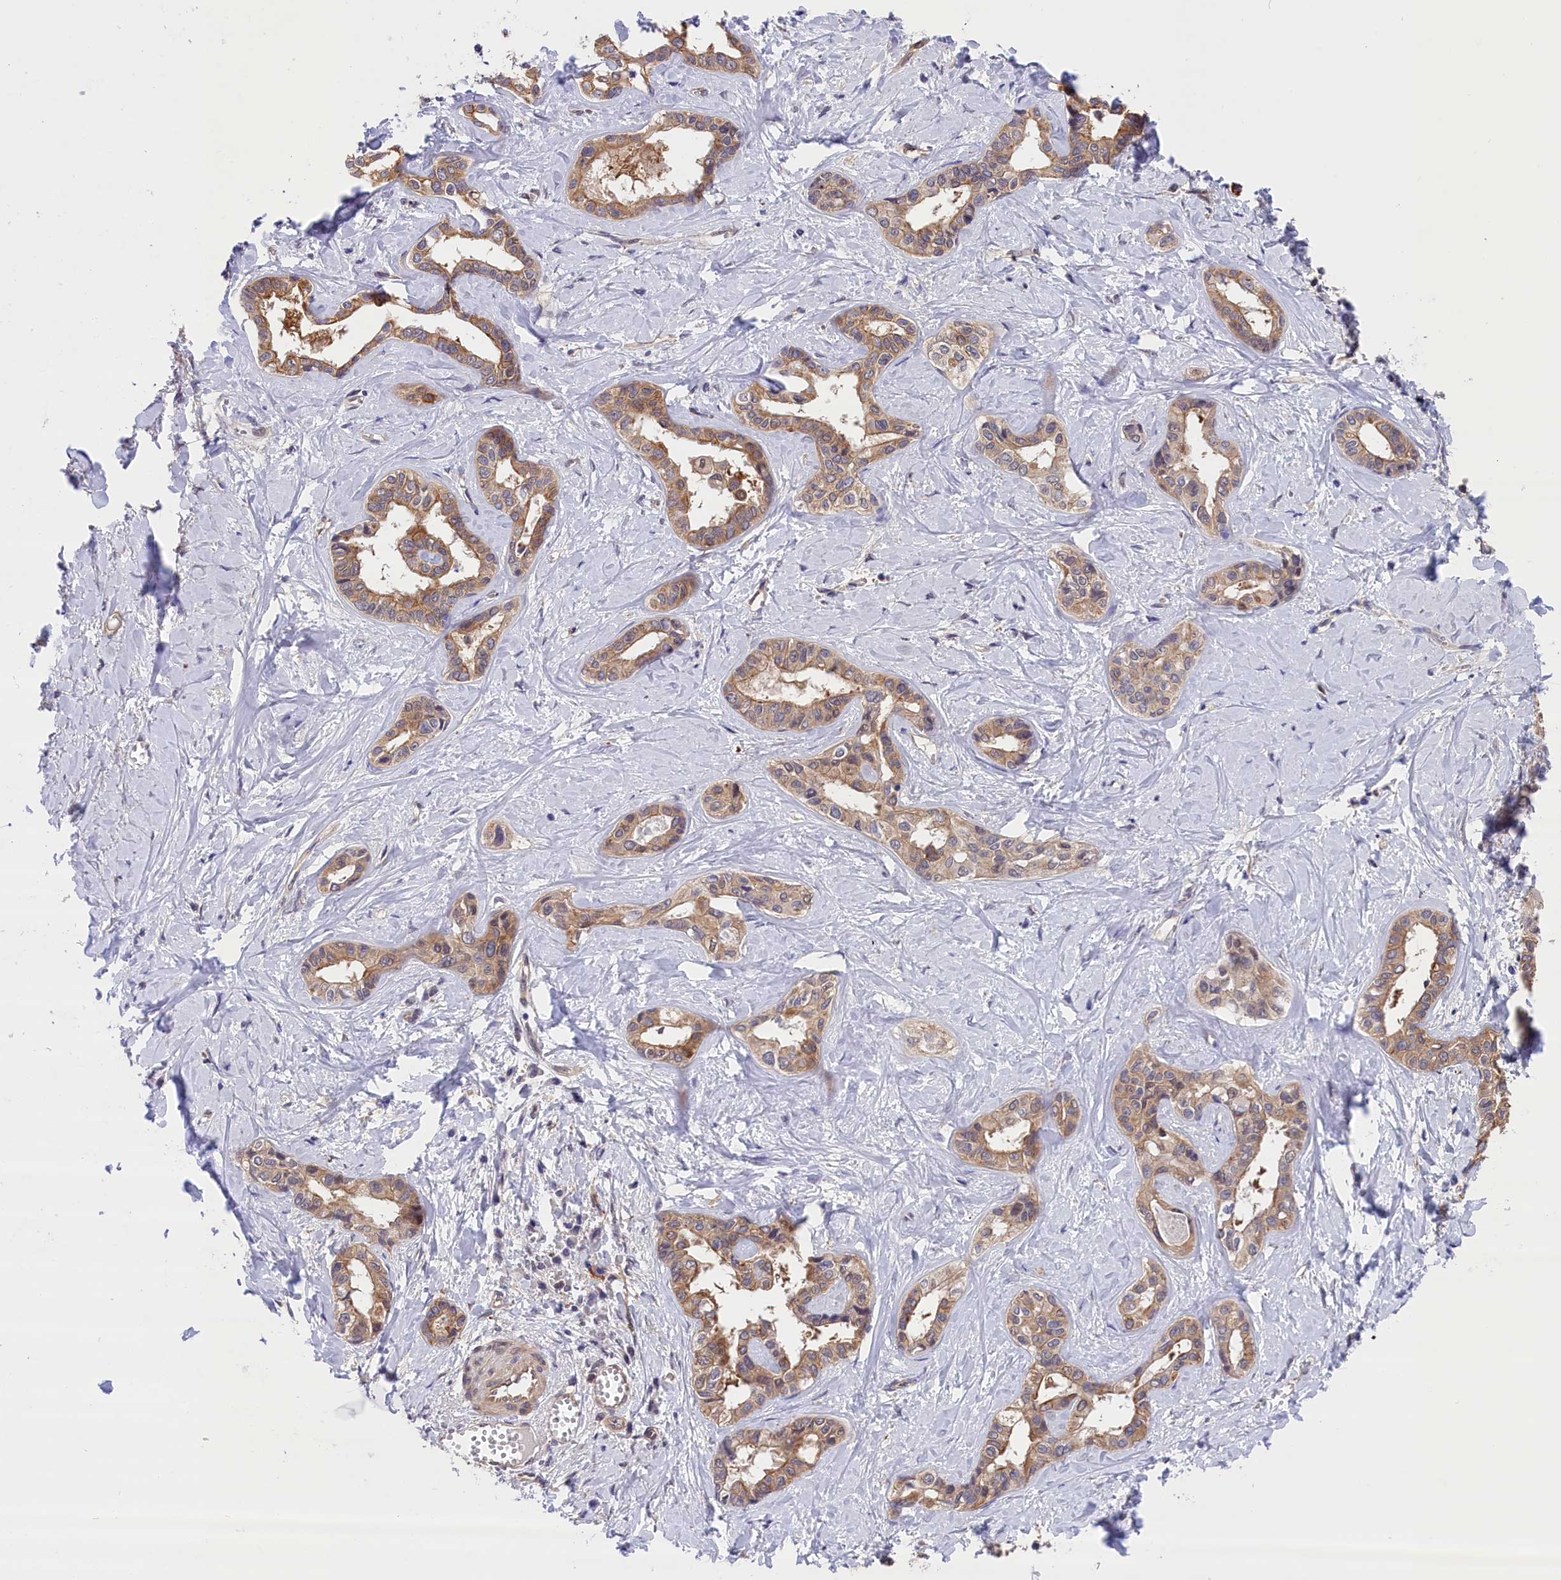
{"staining": {"intensity": "weak", "quantity": ">75%", "location": "cytoplasmic/membranous"}, "tissue": "liver cancer", "cell_type": "Tumor cells", "image_type": "cancer", "snomed": [{"axis": "morphology", "description": "Cholangiocarcinoma"}, {"axis": "topography", "description": "Liver"}], "caption": "This micrograph exhibits liver cancer (cholangiocarcinoma) stained with IHC to label a protein in brown. The cytoplasmic/membranous of tumor cells show weak positivity for the protein. Nuclei are counter-stained blue.", "gene": "TBCB", "patient": {"sex": "female", "age": 77}}